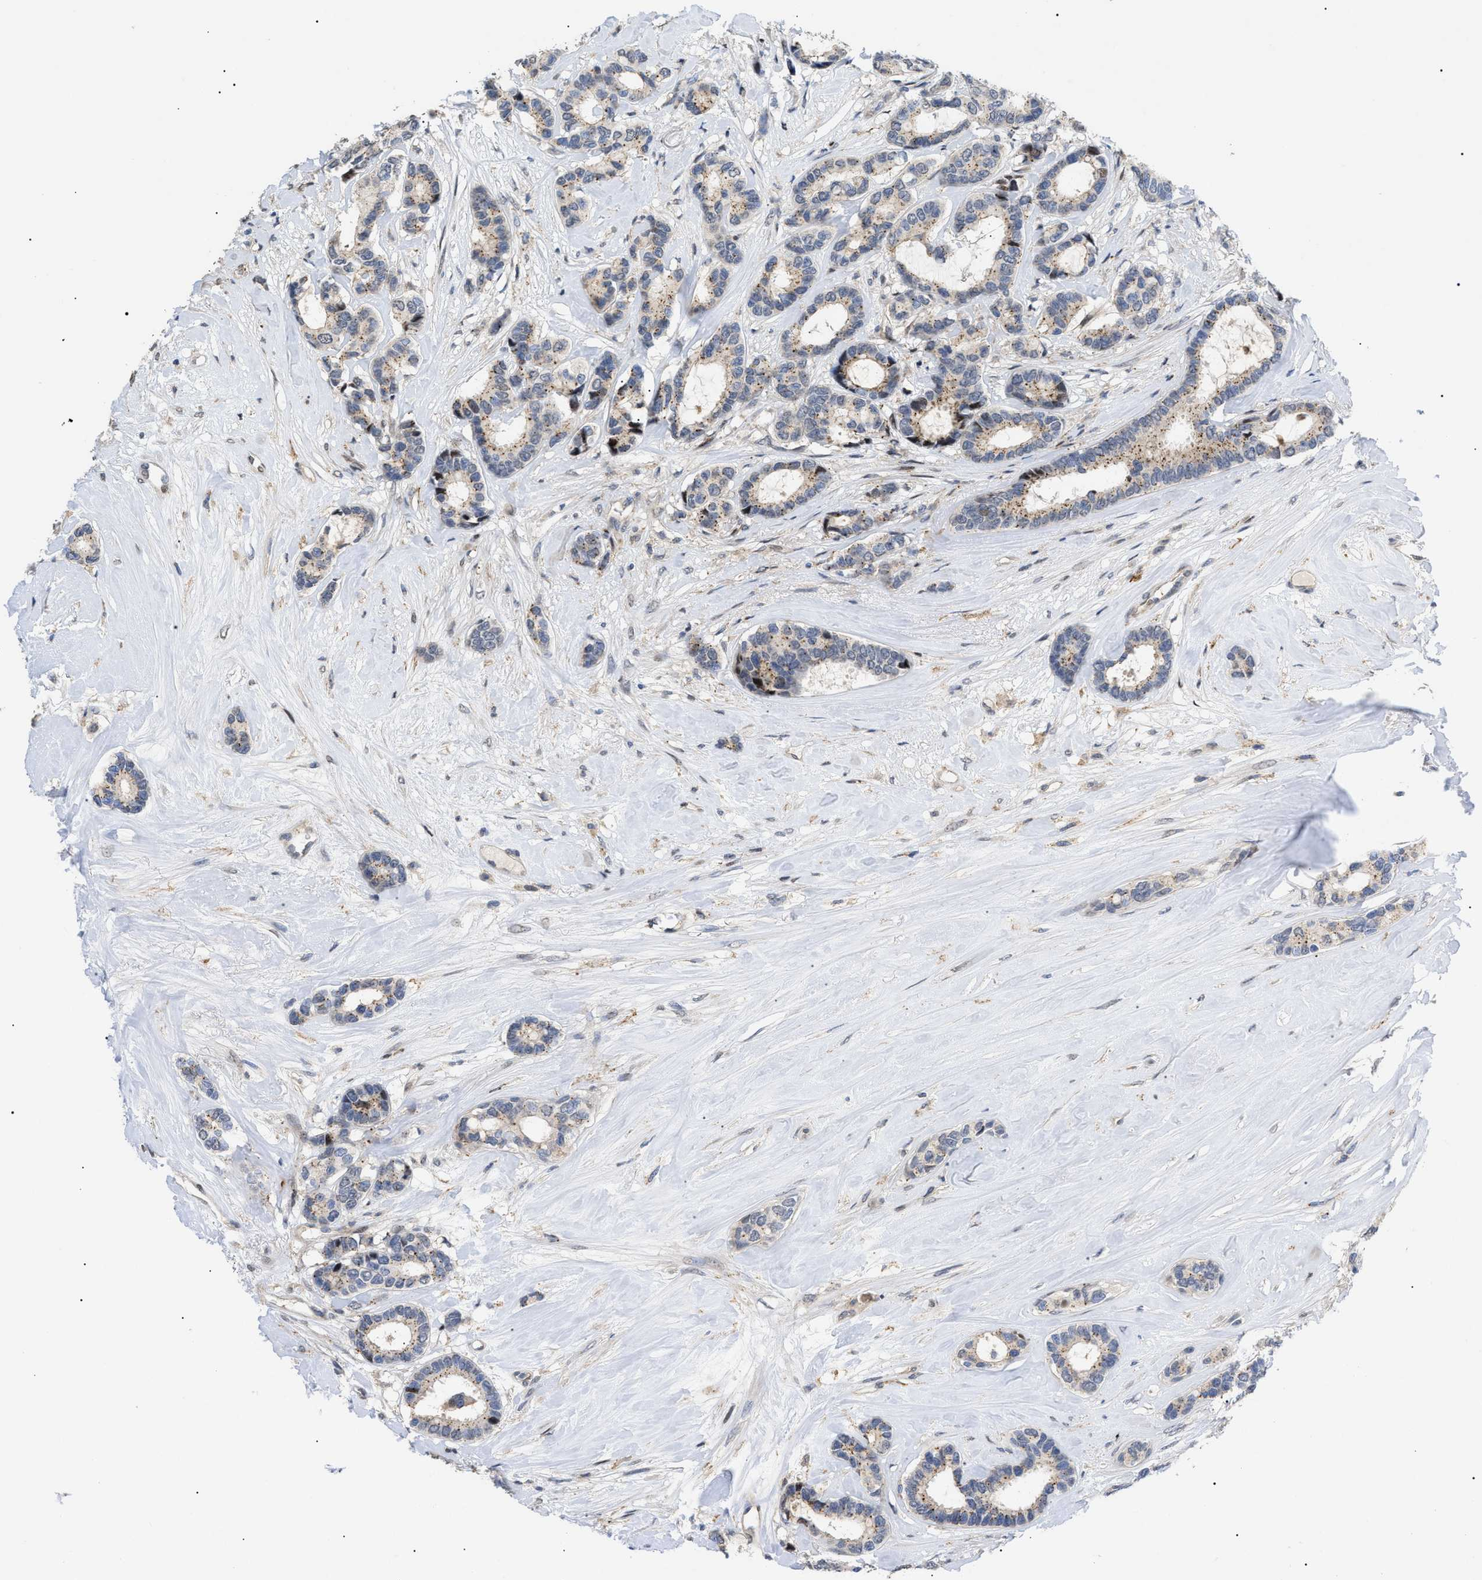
{"staining": {"intensity": "weak", "quantity": "25%-75%", "location": "cytoplasmic/membranous"}, "tissue": "breast cancer", "cell_type": "Tumor cells", "image_type": "cancer", "snomed": [{"axis": "morphology", "description": "Duct carcinoma"}, {"axis": "topography", "description": "Breast"}], "caption": "Breast cancer tissue reveals weak cytoplasmic/membranous positivity in about 25%-75% of tumor cells, visualized by immunohistochemistry.", "gene": "SFXN5", "patient": {"sex": "female", "age": 87}}